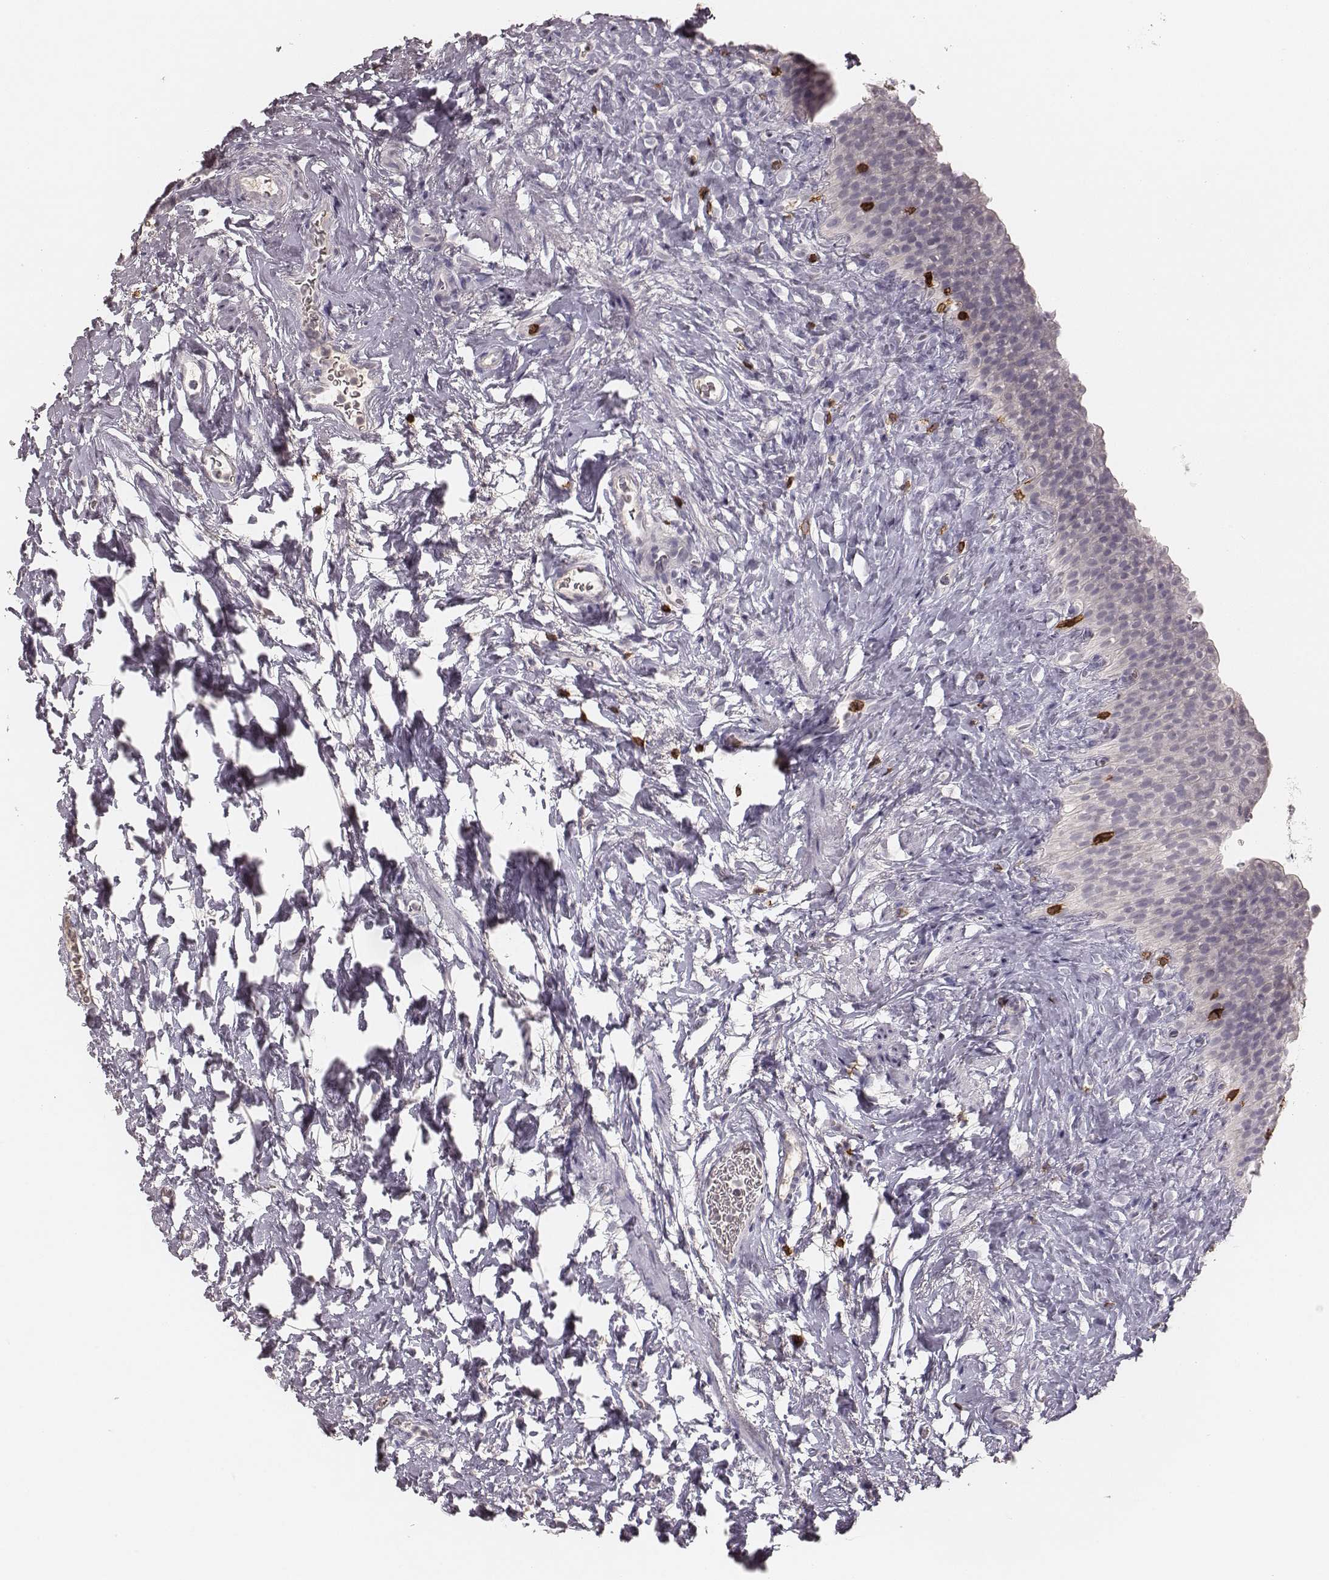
{"staining": {"intensity": "negative", "quantity": "none", "location": "none"}, "tissue": "urinary bladder", "cell_type": "Urothelial cells", "image_type": "normal", "snomed": [{"axis": "morphology", "description": "Normal tissue, NOS"}, {"axis": "topography", "description": "Urinary bladder"}], "caption": "IHC image of normal human urinary bladder stained for a protein (brown), which displays no expression in urothelial cells.", "gene": "CD8A", "patient": {"sex": "male", "age": 76}}